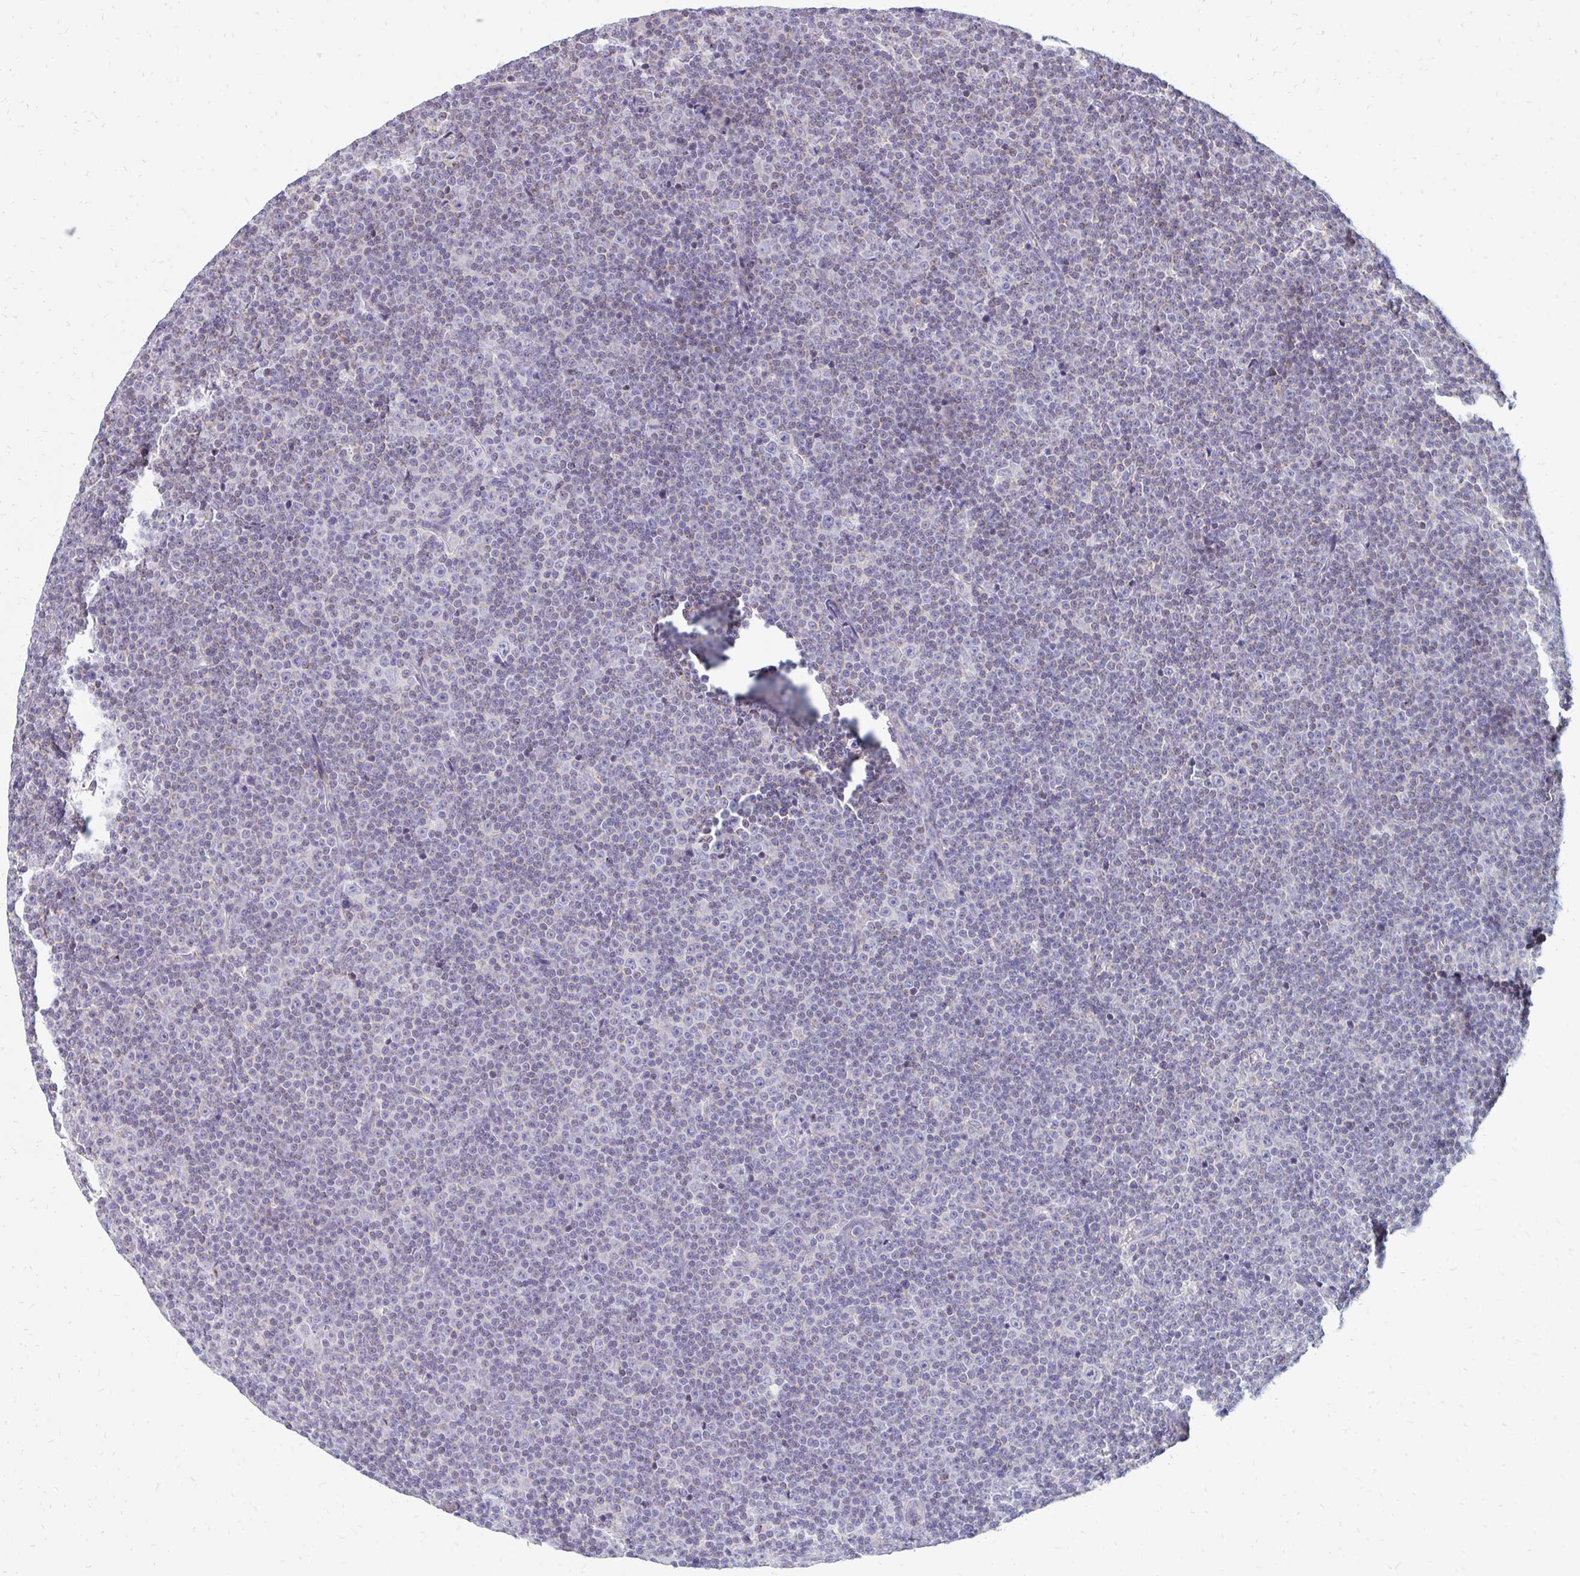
{"staining": {"intensity": "weak", "quantity": "<25%", "location": "cytoplasmic/membranous"}, "tissue": "lymphoma", "cell_type": "Tumor cells", "image_type": "cancer", "snomed": [{"axis": "morphology", "description": "Malignant lymphoma, non-Hodgkin's type, Low grade"}, {"axis": "topography", "description": "Lymph node"}], "caption": "Photomicrograph shows no protein expression in tumor cells of lymphoma tissue. (DAB immunohistochemistry (IHC) with hematoxylin counter stain).", "gene": "OR10V1", "patient": {"sex": "female", "age": 67}}